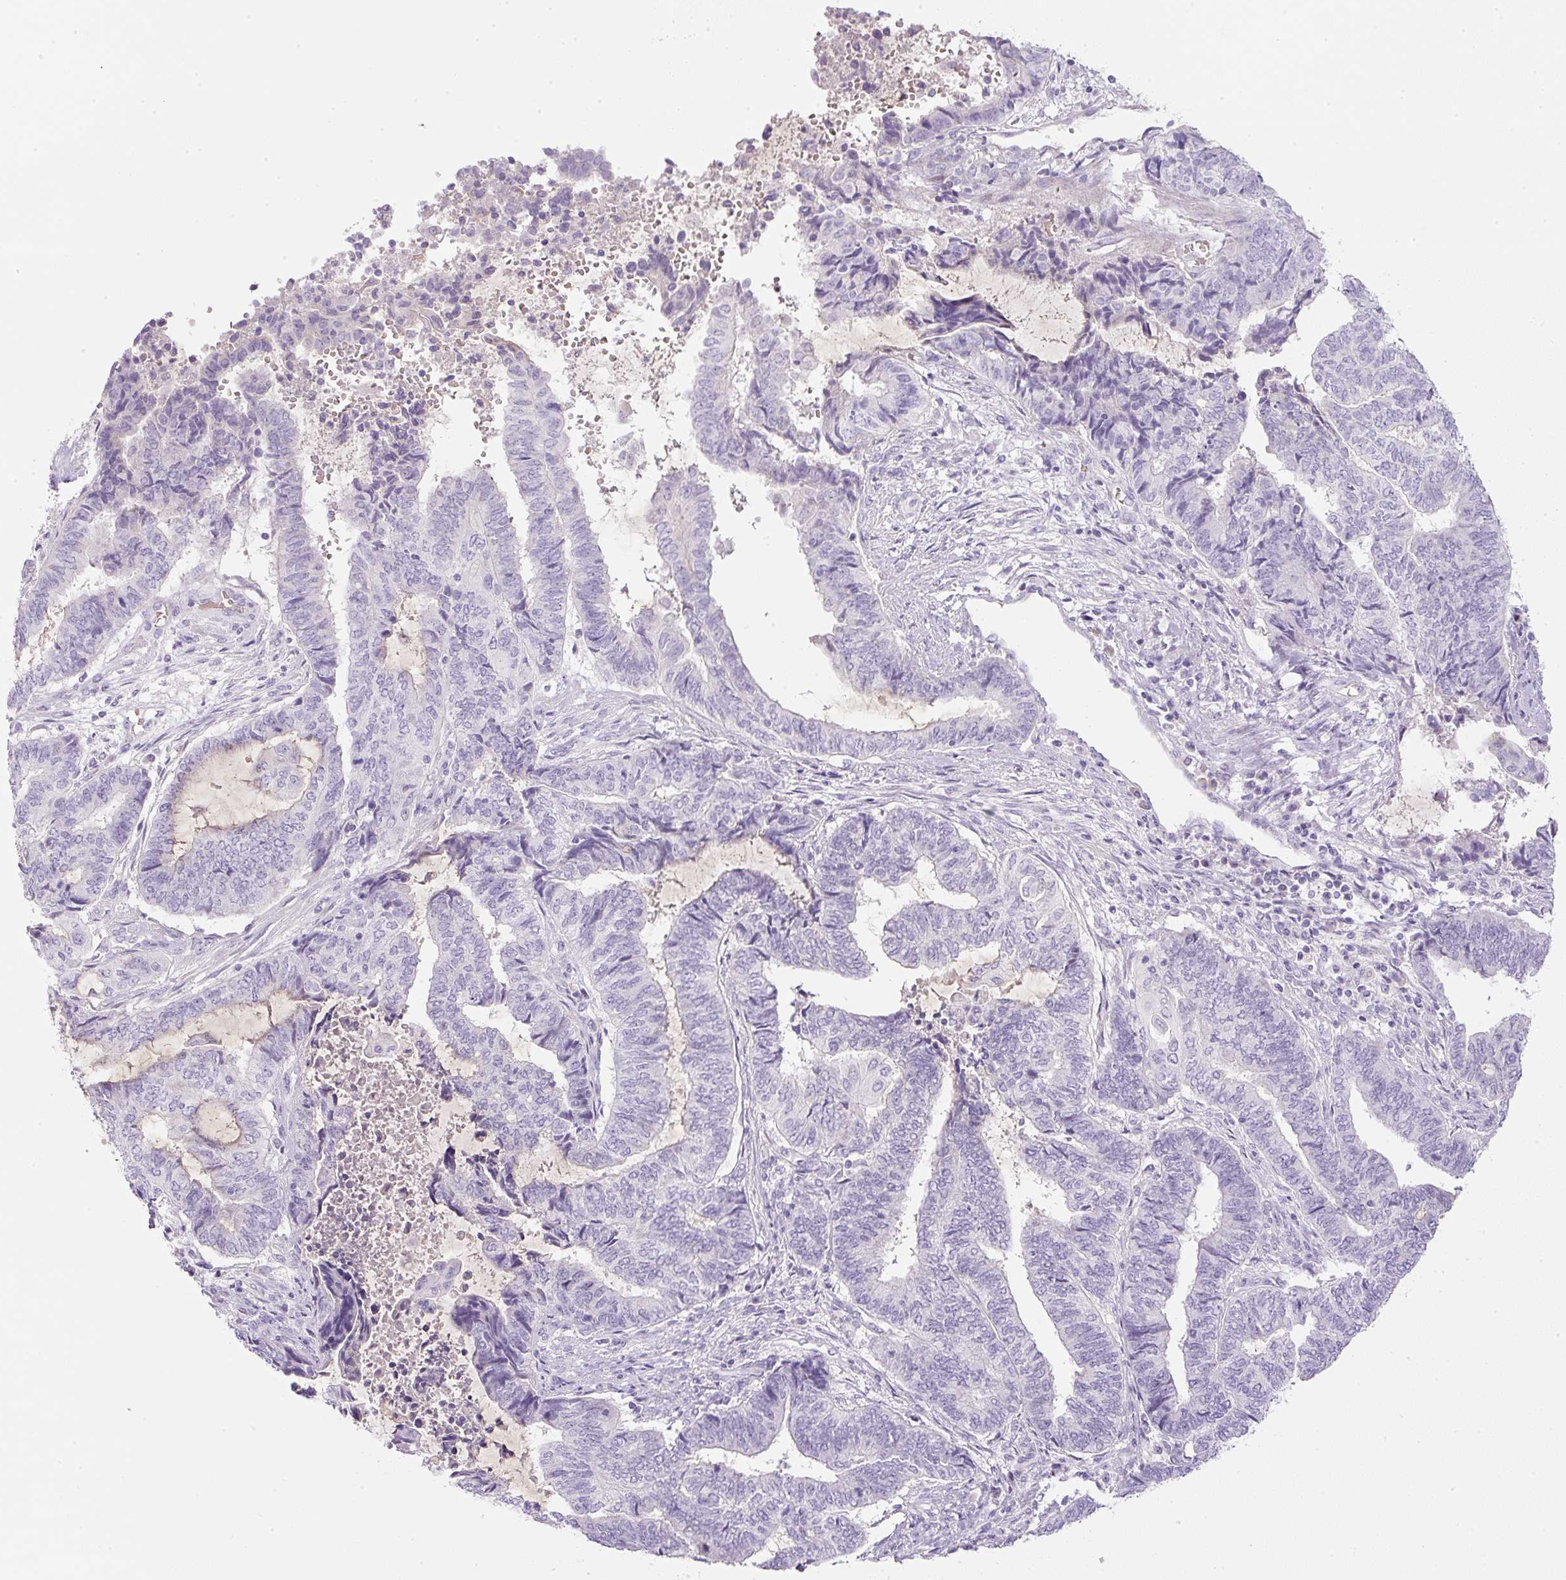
{"staining": {"intensity": "negative", "quantity": "none", "location": "none"}, "tissue": "endometrial cancer", "cell_type": "Tumor cells", "image_type": "cancer", "snomed": [{"axis": "morphology", "description": "Adenocarcinoma, NOS"}, {"axis": "topography", "description": "Uterus"}, {"axis": "topography", "description": "Endometrium"}], "caption": "Tumor cells show no significant protein staining in endometrial cancer (adenocarcinoma). (Stains: DAB IHC with hematoxylin counter stain, Microscopy: brightfield microscopy at high magnification).", "gene": "FGFBP3", "patient": {"sex": "female", "age": 70}}